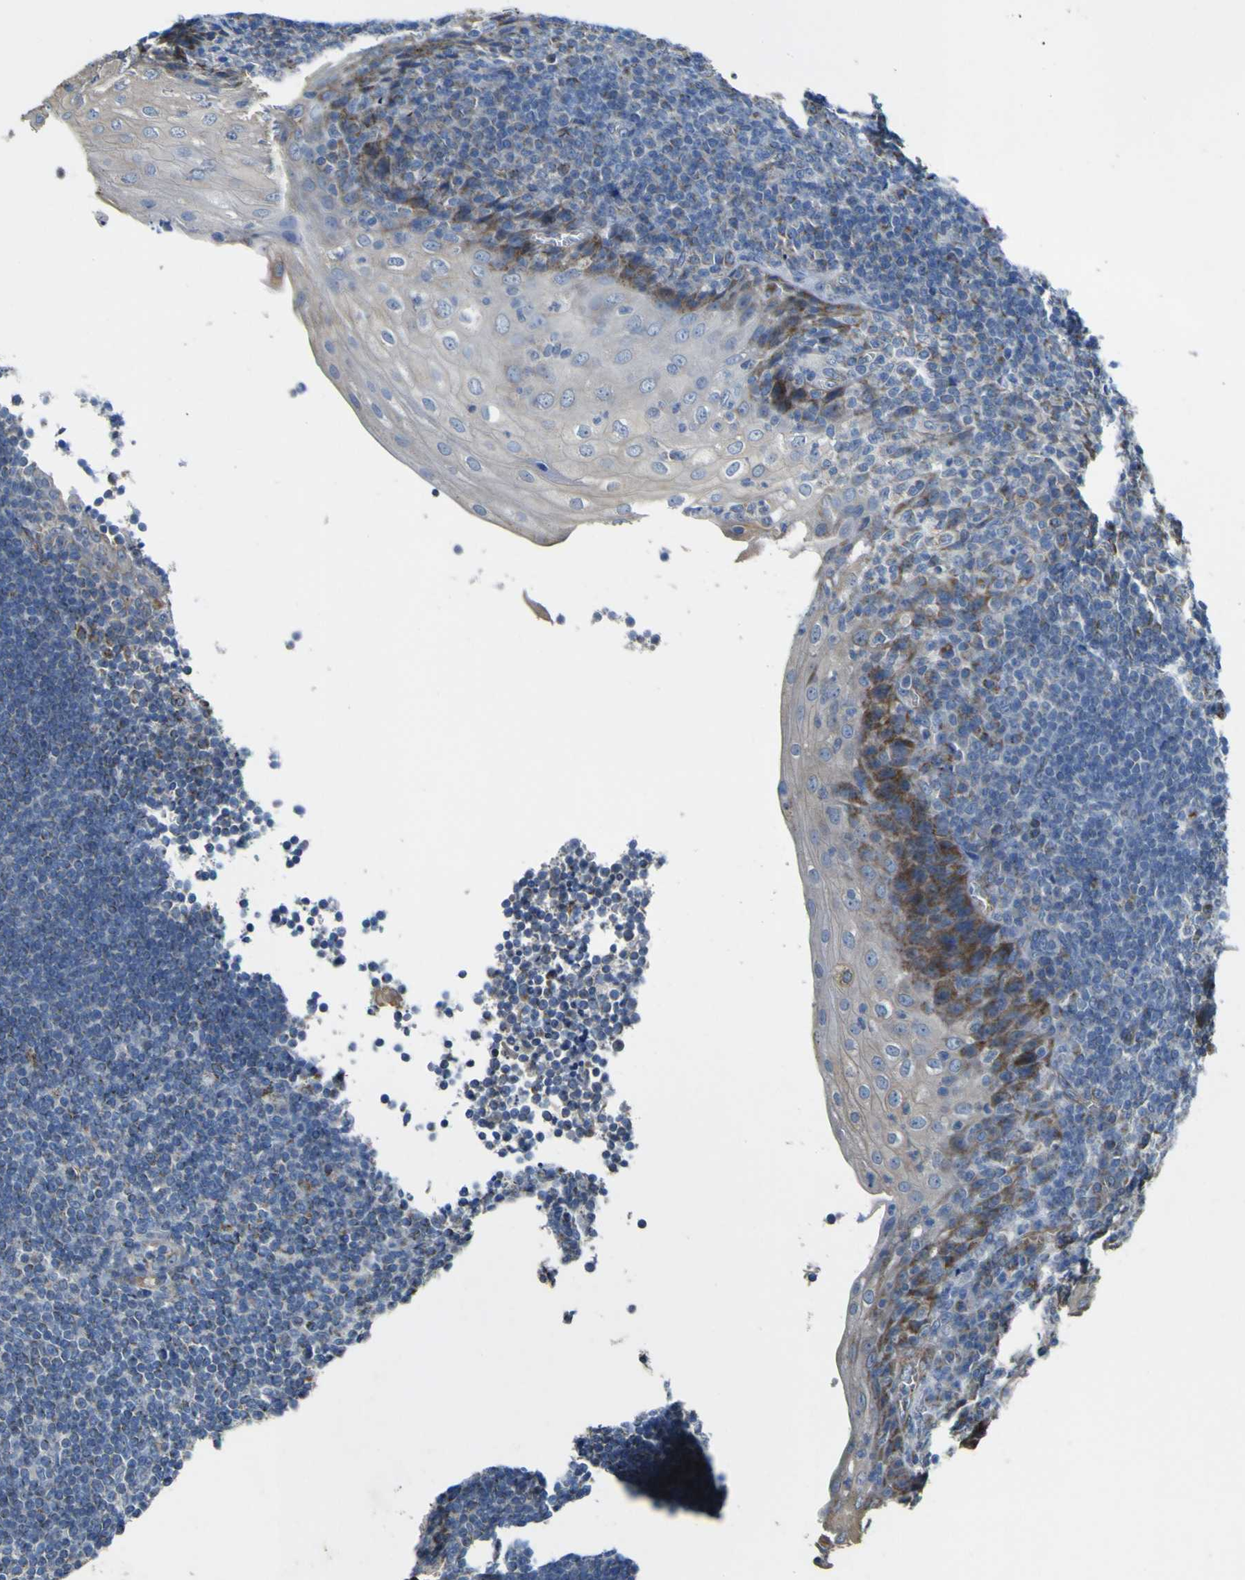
{"staining": {"intensity": "moderate", "quantity": "25%-75%", "location": "cytoplasmic/membranous"}, "tissue": "tonsil", "cell_type": "Germinal center cells", "image_type": "normal", "snomed": [{"axis": "morphology", "description": "Normal tissue, NOS"}, {"axis": "topography", "description": "Tonsil"}], "caption": "Unremarkable tonsil exhibits moderate cytoplasmic/membranous staining in approximately 25%-75% of germinal center cells, visualized by immunohistochemistry.", "gene": "ALDH18A1", "patient": {"sex": "male", "age": 37}}